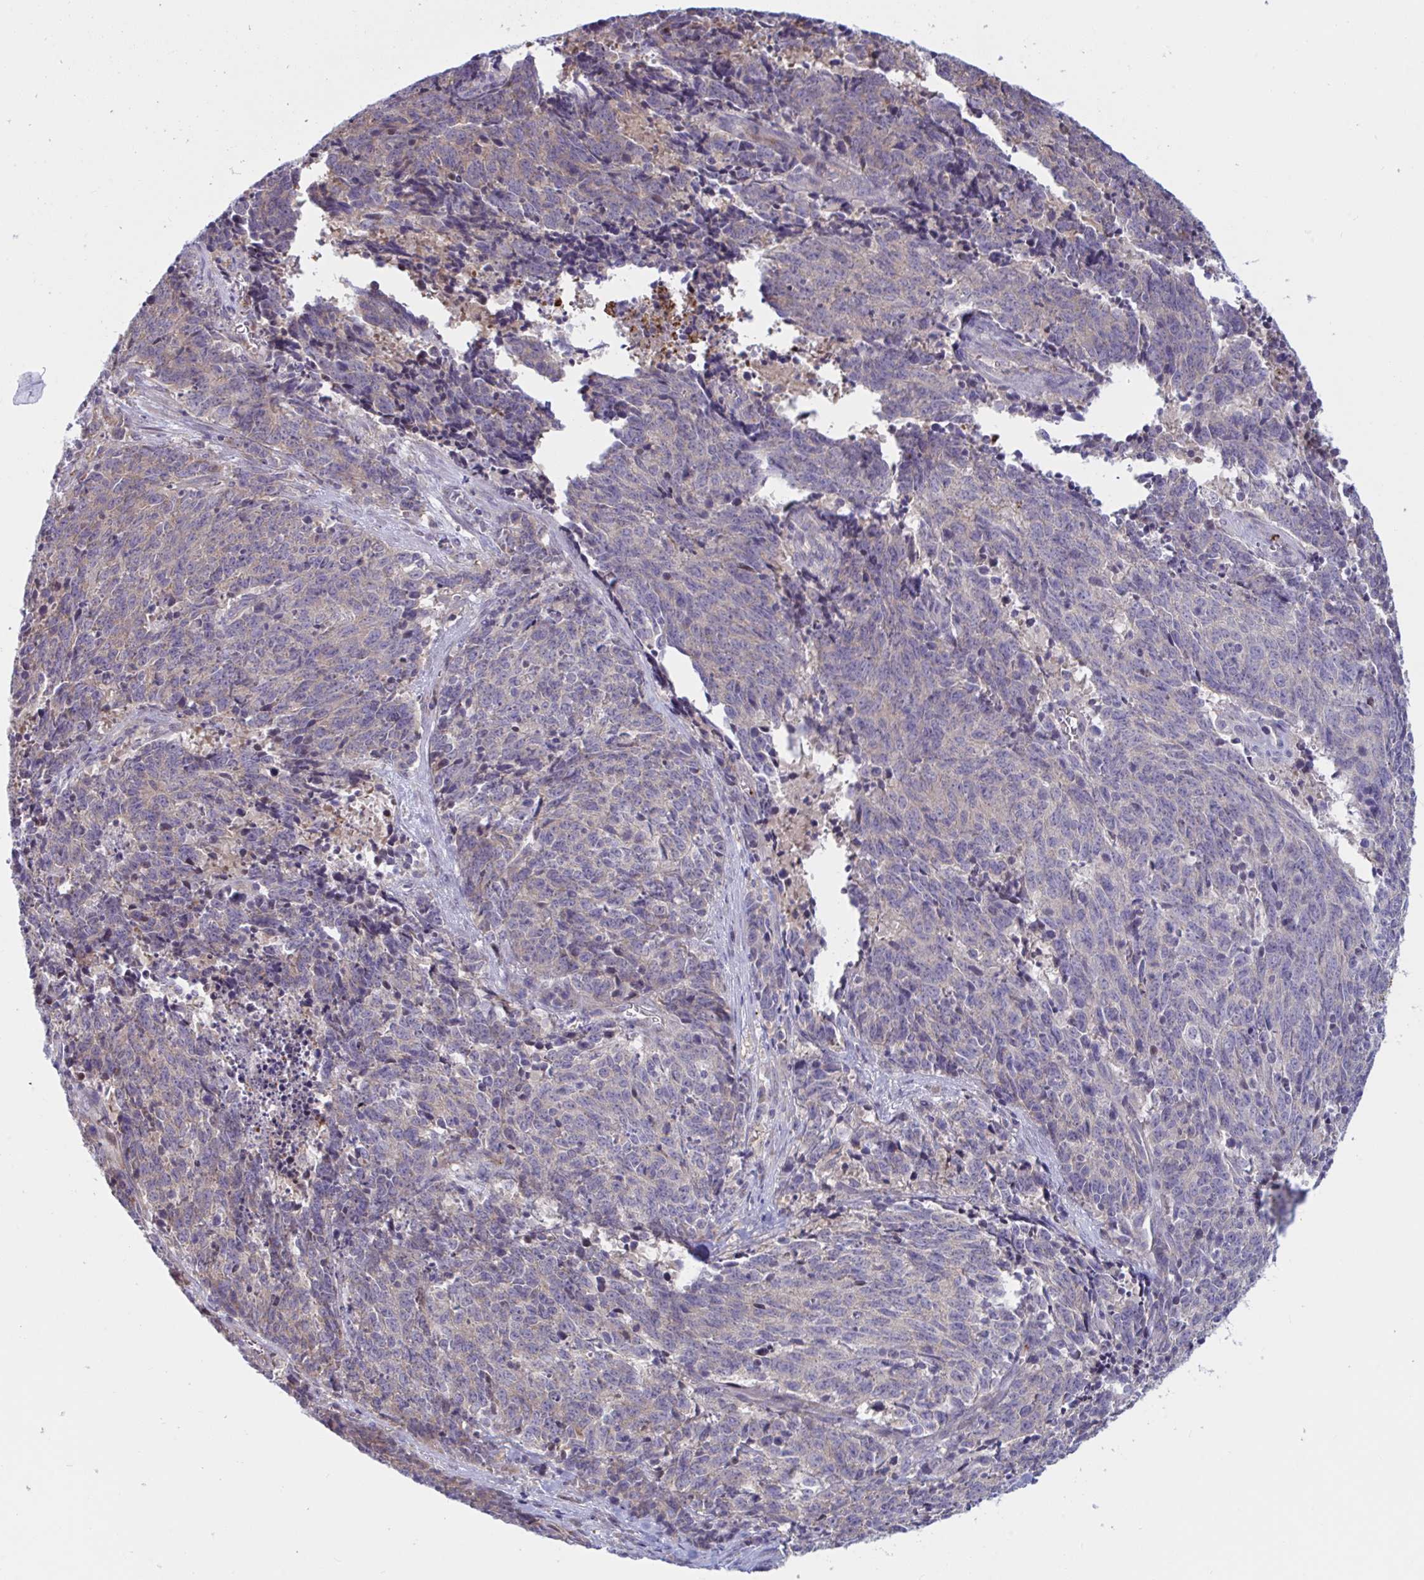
{"staining": {"intensity": "negative", "quantity": "none", "location": "none"}, "tissue": "cervical cancer", "cell_type": "Tumor cells", "image_type": "cancer", "snomed": [{"axis": "morphology", "description": "Squamous cell carcinoma, NOS"}, {"axis": "topography", "description": "Cervix"}], "caption": "This is an IHC histopathology image of cervical cancer. There is no expression in tumor cells.", "gene": "IL37", "patient": {"sex": "female", "age": 29}}